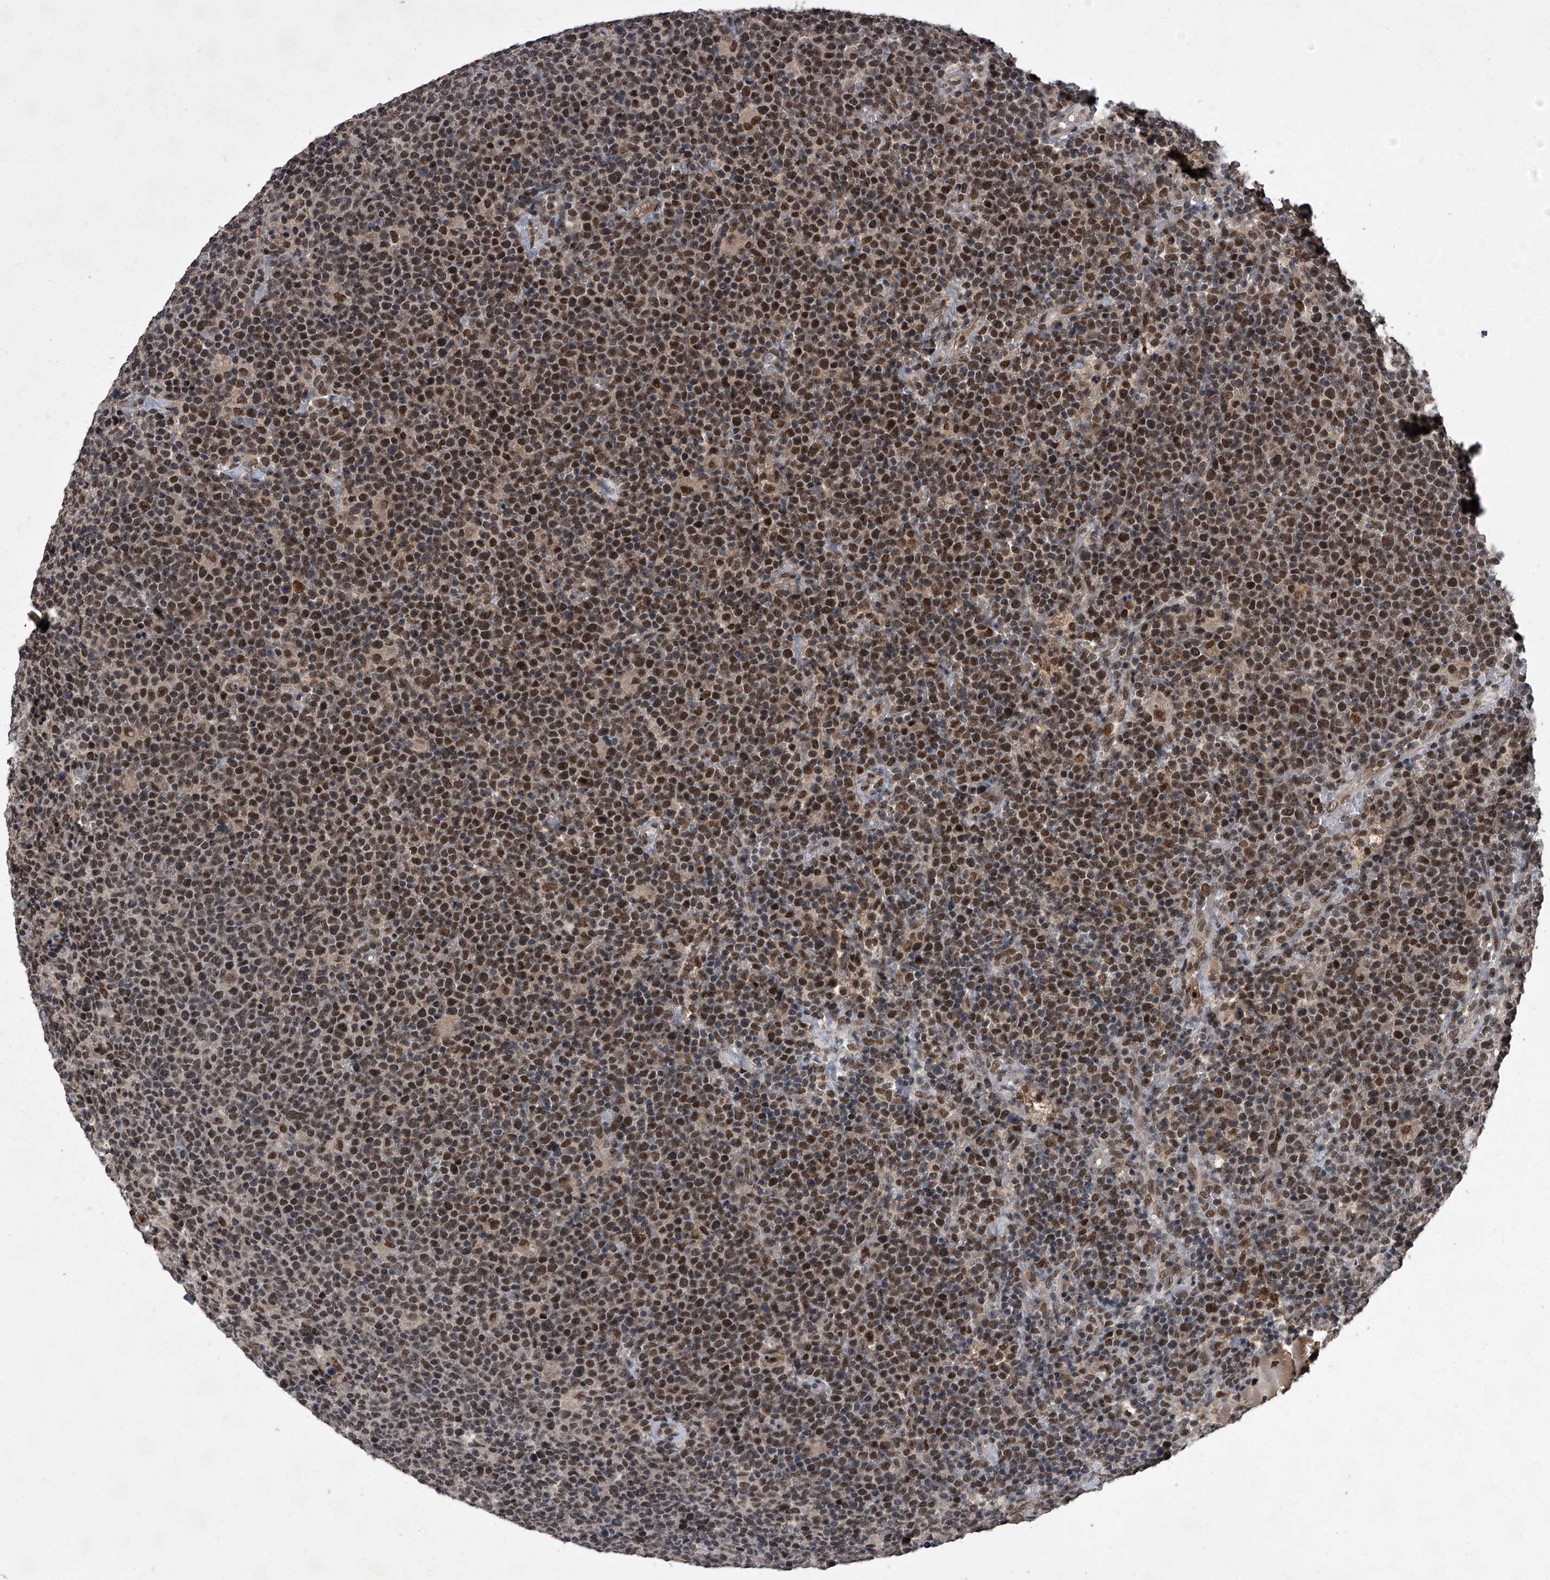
{"staining": {"intensity": "moderate", "quantity": ">75%", "location": "nuclear"}, "tissue": "lymphoma", "cell_type": "Tumor cells", "image_type": "cancer", "snomed": [{"axis": "morphology", "description": "Malignant lymphoma, non-Hodgkin's type, High grade"}, {"axis": "topography", "description": "Lymph node"}], "caption": "This is an image of immunohistochemistry staining of malignant lymphoma, non-Hodgkin's type (high-grade), which shows moderate expression in the nuclear of tumor cells.", "gene": "ZNF518B", "patient": {"sex": "male", "age": 61}}